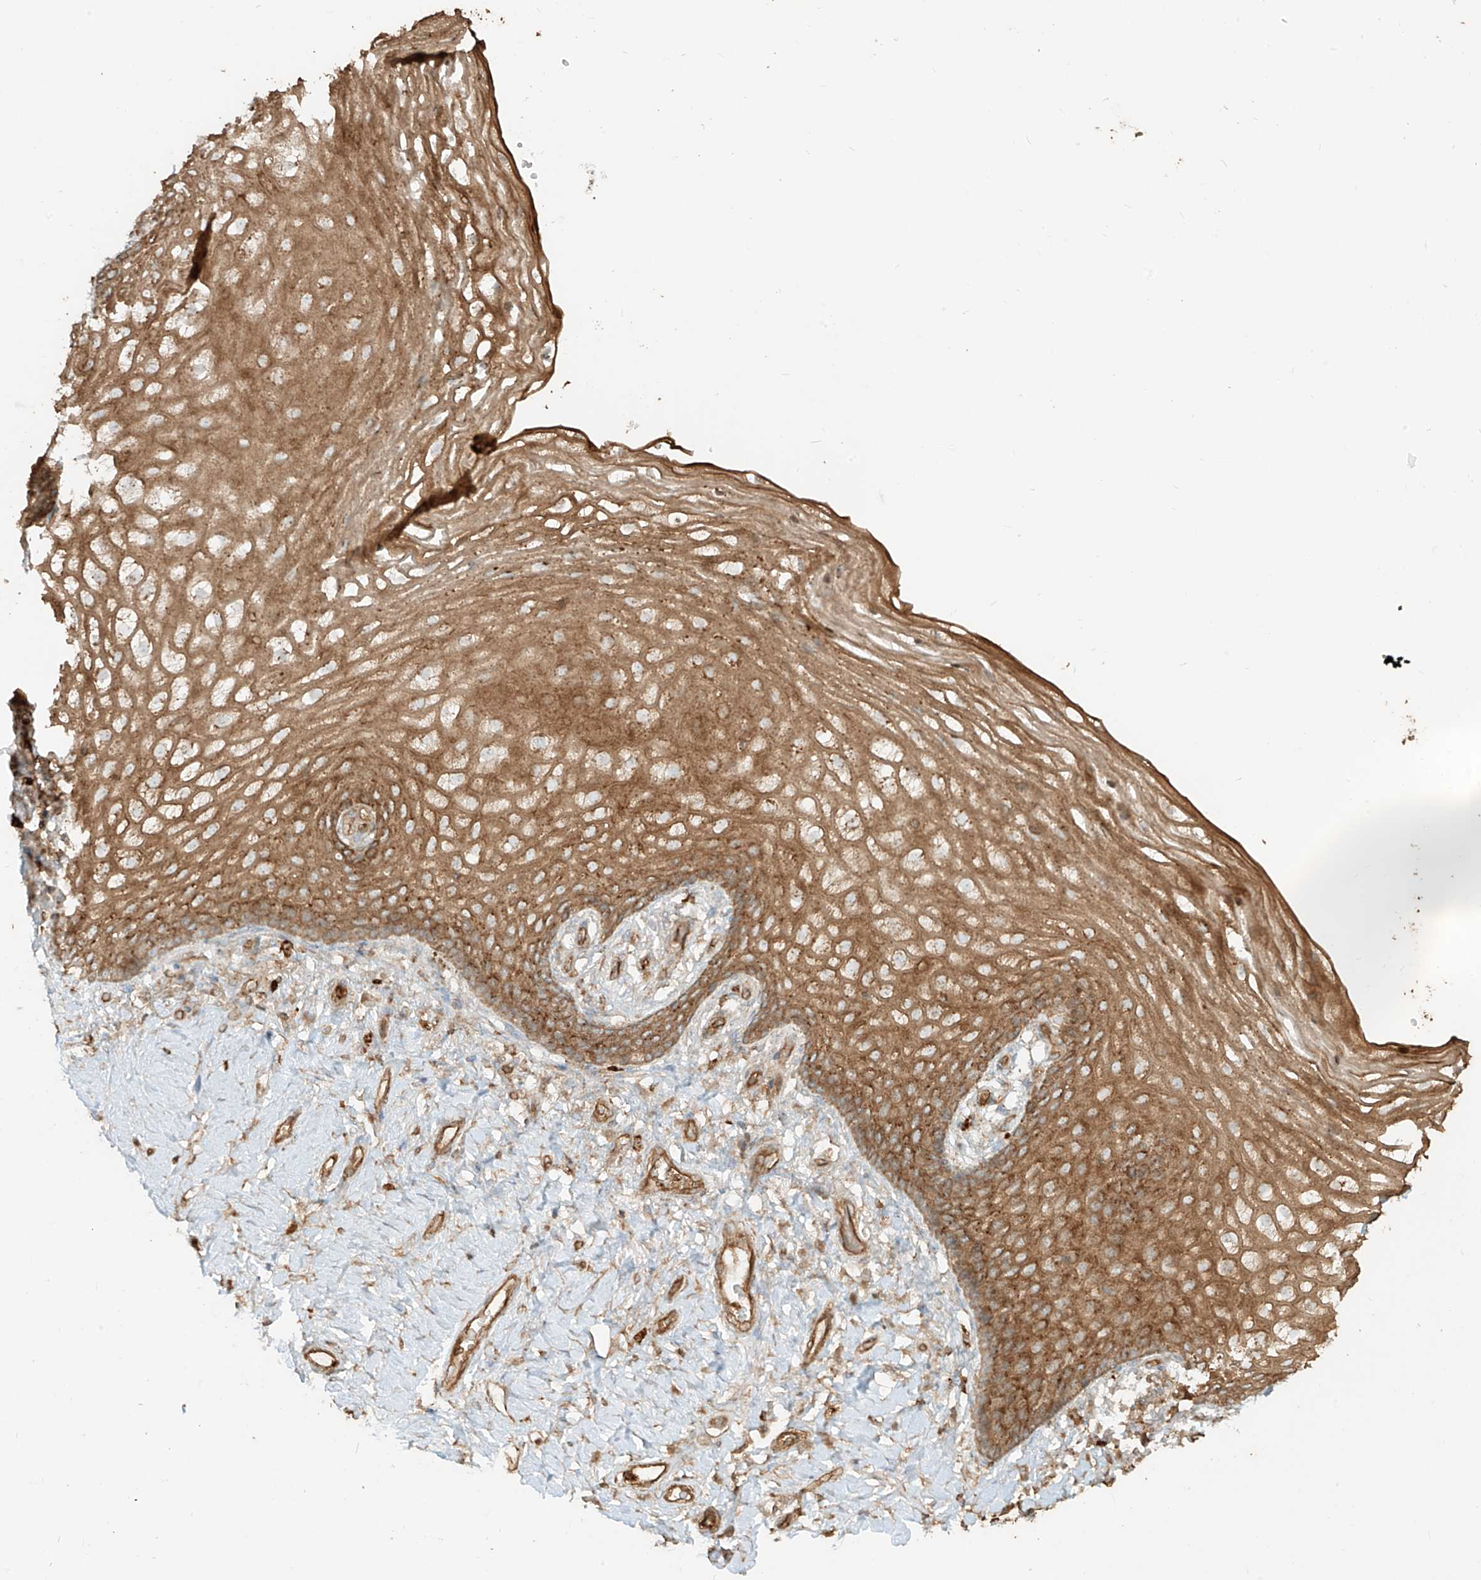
{"staining": {"intensity": "moderate", "quantity": ">75%", "location": "cytoplasmic/membranous"}, "tissue": "vagina", "cell_type": "Squamous epithelial cells", "image_type": "normal", "snomed": [{"axis": "morphology", "description": "Normal tissue, NOS"}, {"axis": "topography", "description": "Vagina"}], "caption": "Moderate cytoplasmic/membranous positivity is identified in approximately >75% of squamous epithelial cells in normal vagina. The staining was performed using DAB, with brown indicating positive protein expression. Nuclei are stained blue with hematoxylin.", "gene": "CCDC115", "patient": {"sex": "female", "age": 60}}